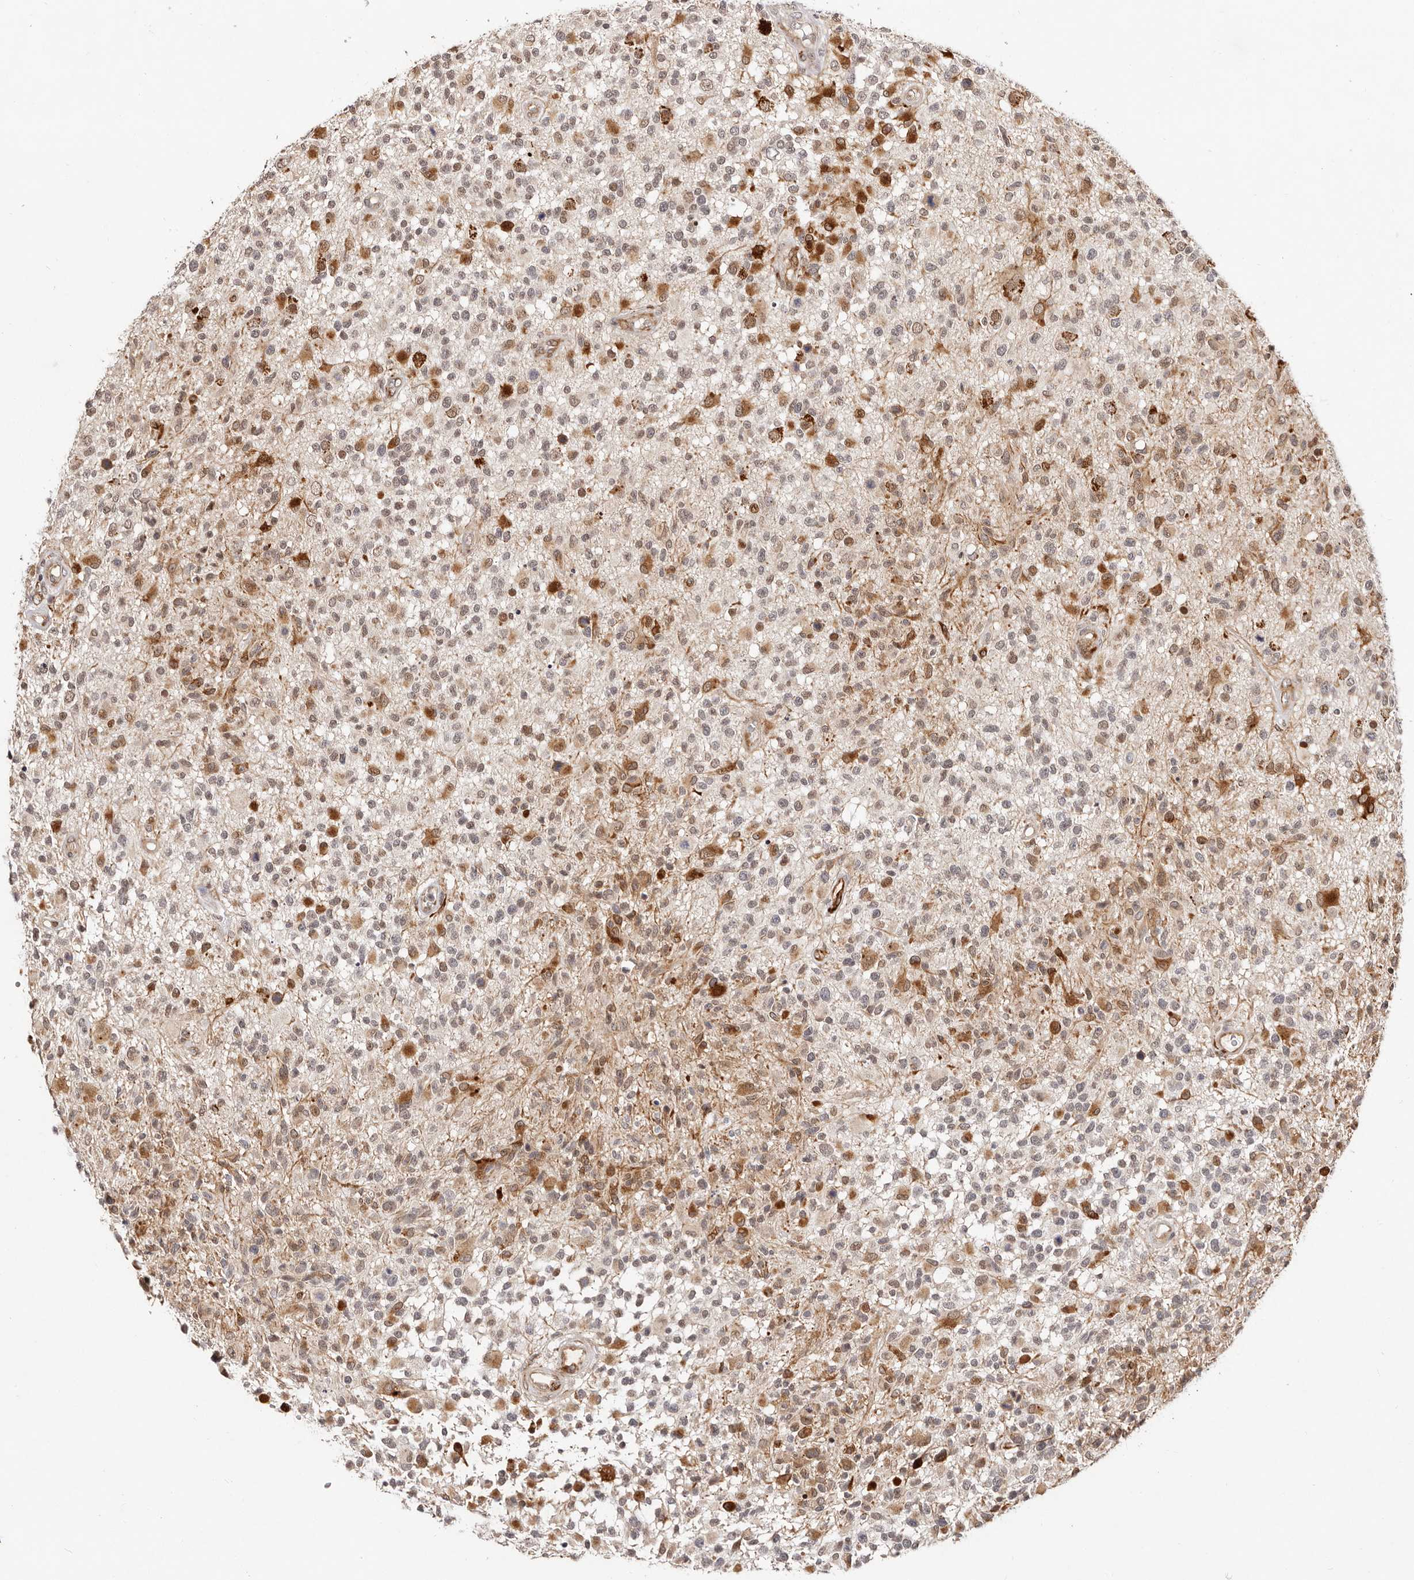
{"staining": {"intensity": "moderate", "quantity": "<25%", "location": "cytoplasmic/membranous"}, "tissue": "glioma", "cell_type": "Tumor cells", "image_type": "cancer", "snomed": [{"axis": "morphology", "description": "Glioma, malignant, High grade"}, {"axis": "morphology", "description": "Glioblastoma, NOS"}, {"axis": "topography", "description": "Brain"}], "caption": "Immunohistochemical staining of human glioma demonstrates low levels of moderate cytoplasmic/membranous protein positivity in approximately <25% of tumor cells.", "gene": "BCL2L15", "patient": {"sex": "male", "age": 60}}